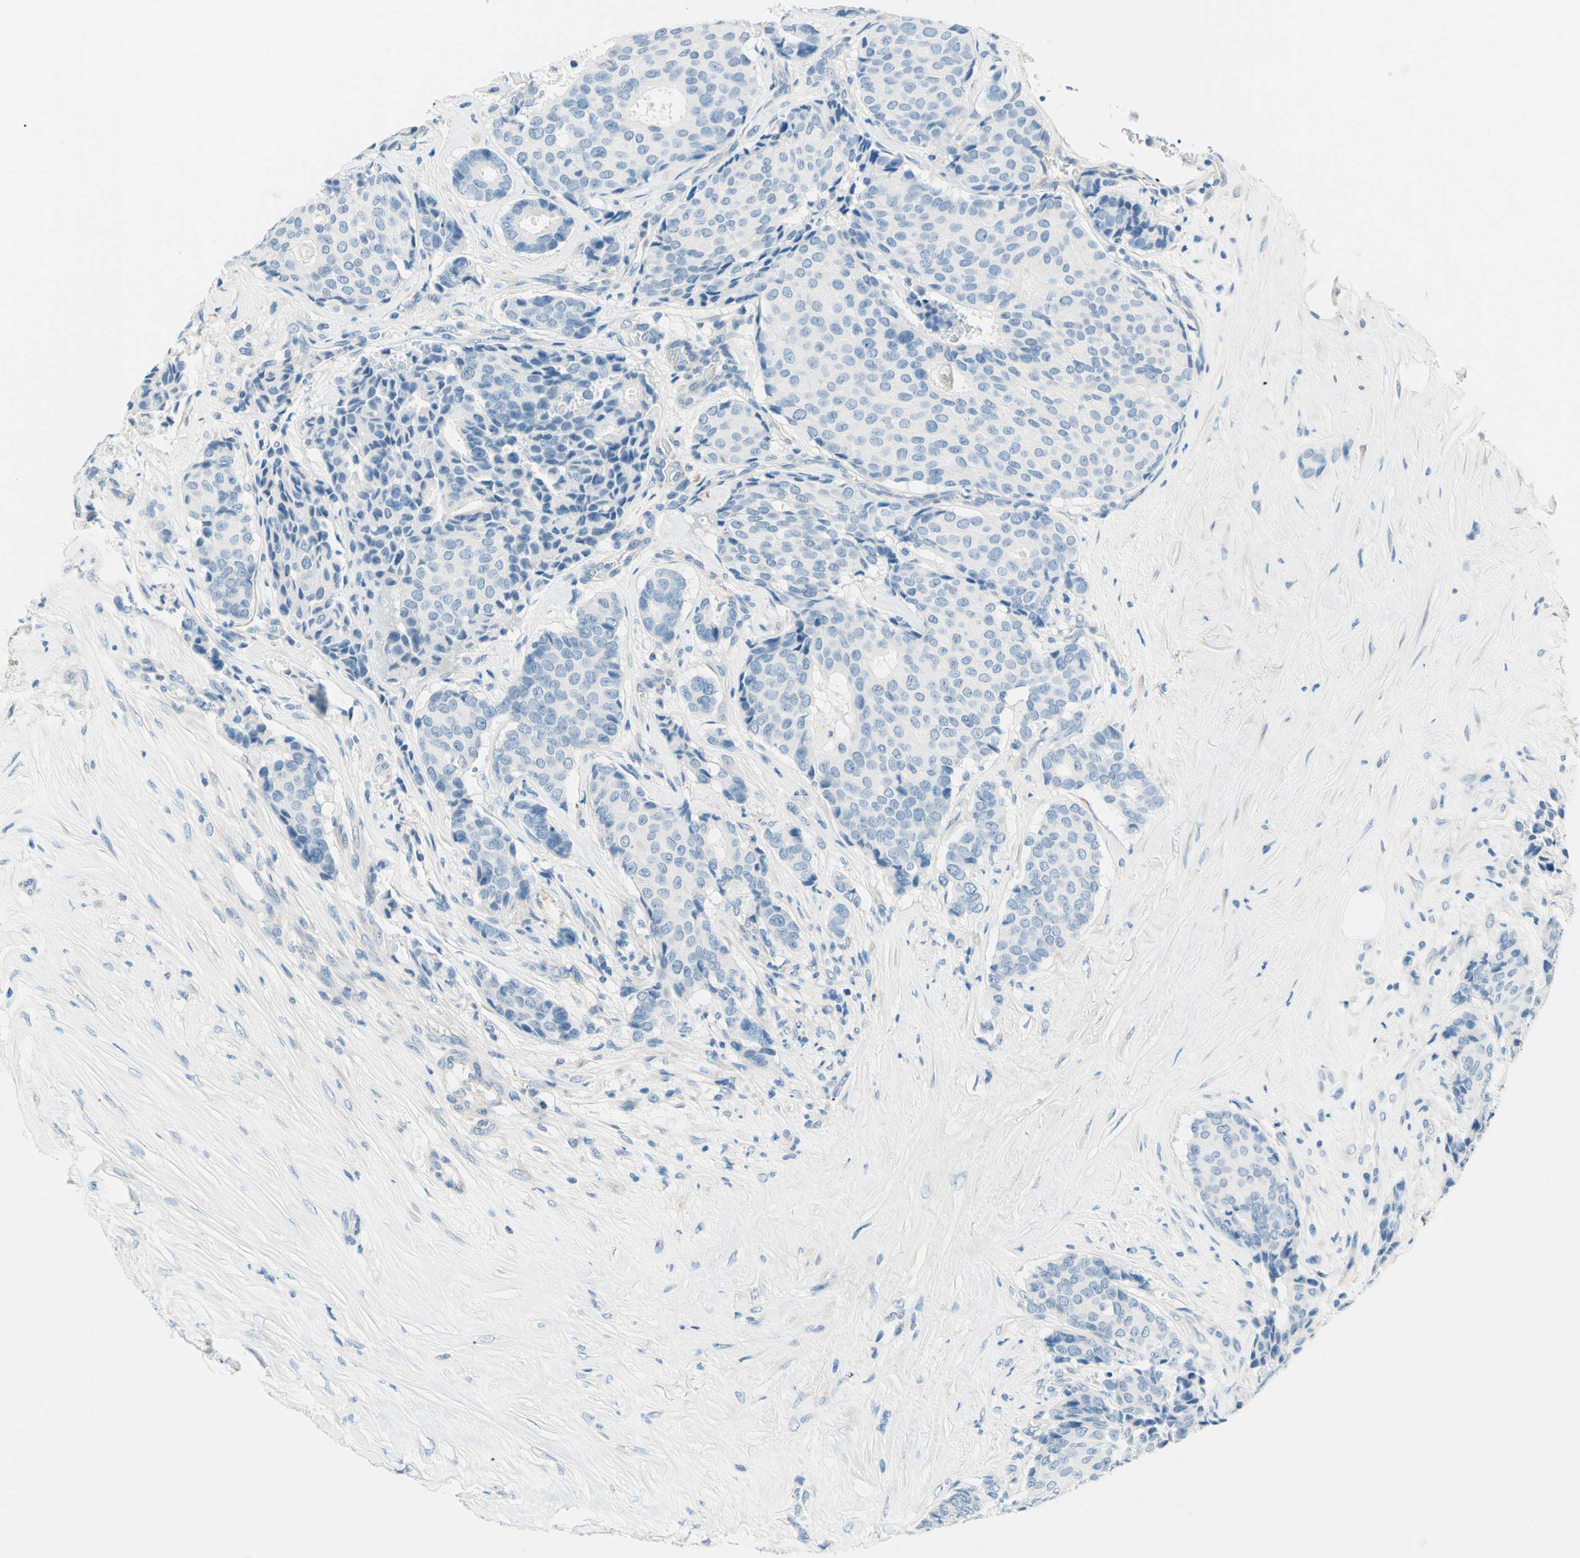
{"staining": {"intensity": "negative", "quantity": "none", "location": "none"}, "tissue": "breast cancer", "cell_type": "Tumor cells", "image_type": "cancer", "snomed": [{"axis": "morphology", "description": "Duct carcinoma"}, {"axis": "topography", "description": "Breast"}], "caption": "DAB immunohistochemical staining of human invasive ductal carcinoma (breast) shows no significant staining in tumor cells.", "gene": "PASD1", "patient": {"sex": "female", "age": 75}}